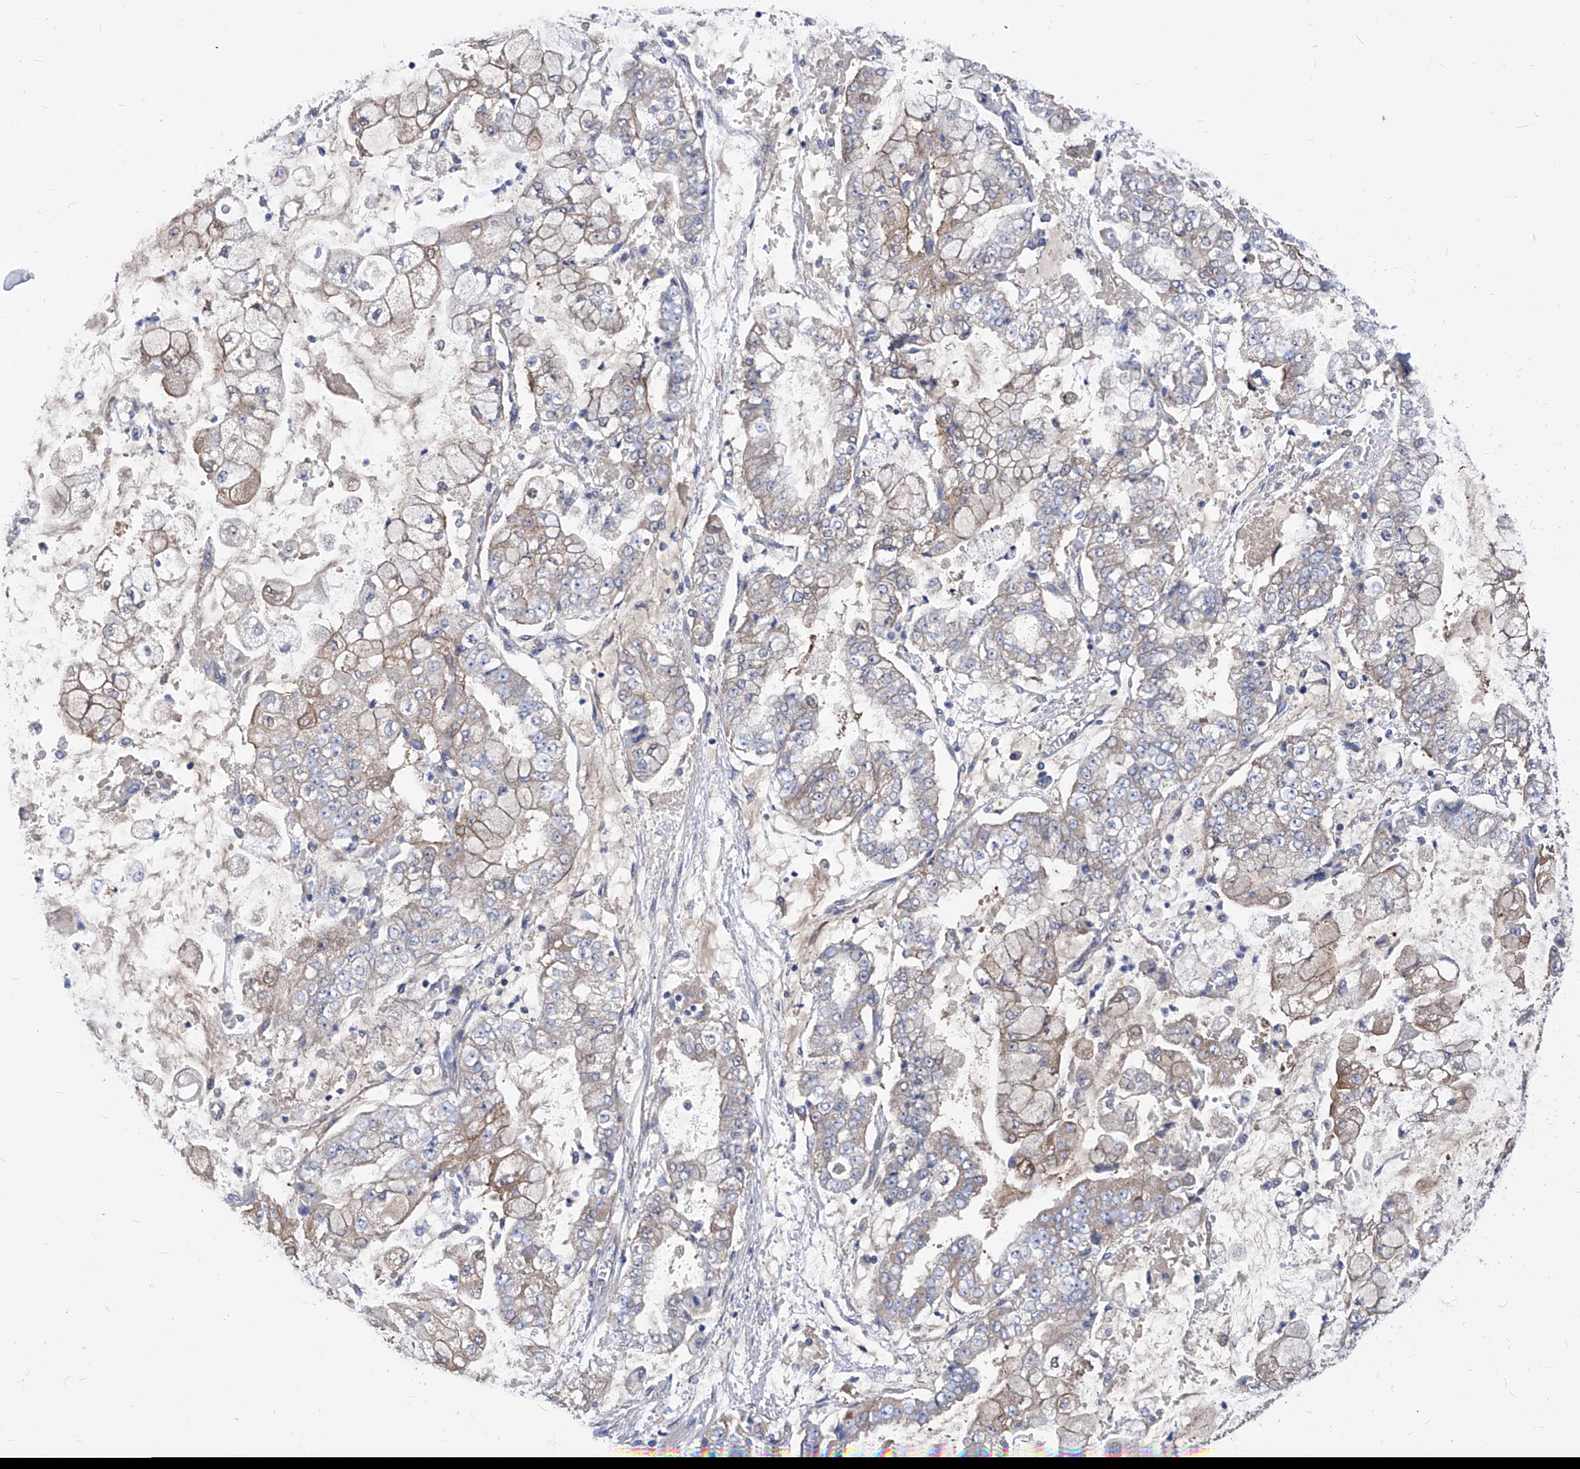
{"staining": {"intensity": "weak", "quantity": "25%-75%", "location": "cytoplasmic/membranous"}, "tissue": "stomach cancer", "cell_type": "Tumor cells", "image_type": "cancer", "snomed": [{"axis": "morphology", "description": "Adenocarcinoma, NOS"}, {"axis": "topography", "description": "Stomach"}], "caption": "Immunohistochemical staining of stomach adenocarcinoma displays weak cytoplasmic/membranous protein staining in about 25%-75% of tumor cells. Using DAB (3,3'-diaminobenzidine) (brown) and hematoxylin (blue) stains, captured at high magnification using brightfield microscopy.", "gene": "XPNPEP1", "patient": {"sex": "male", "age": 76}}